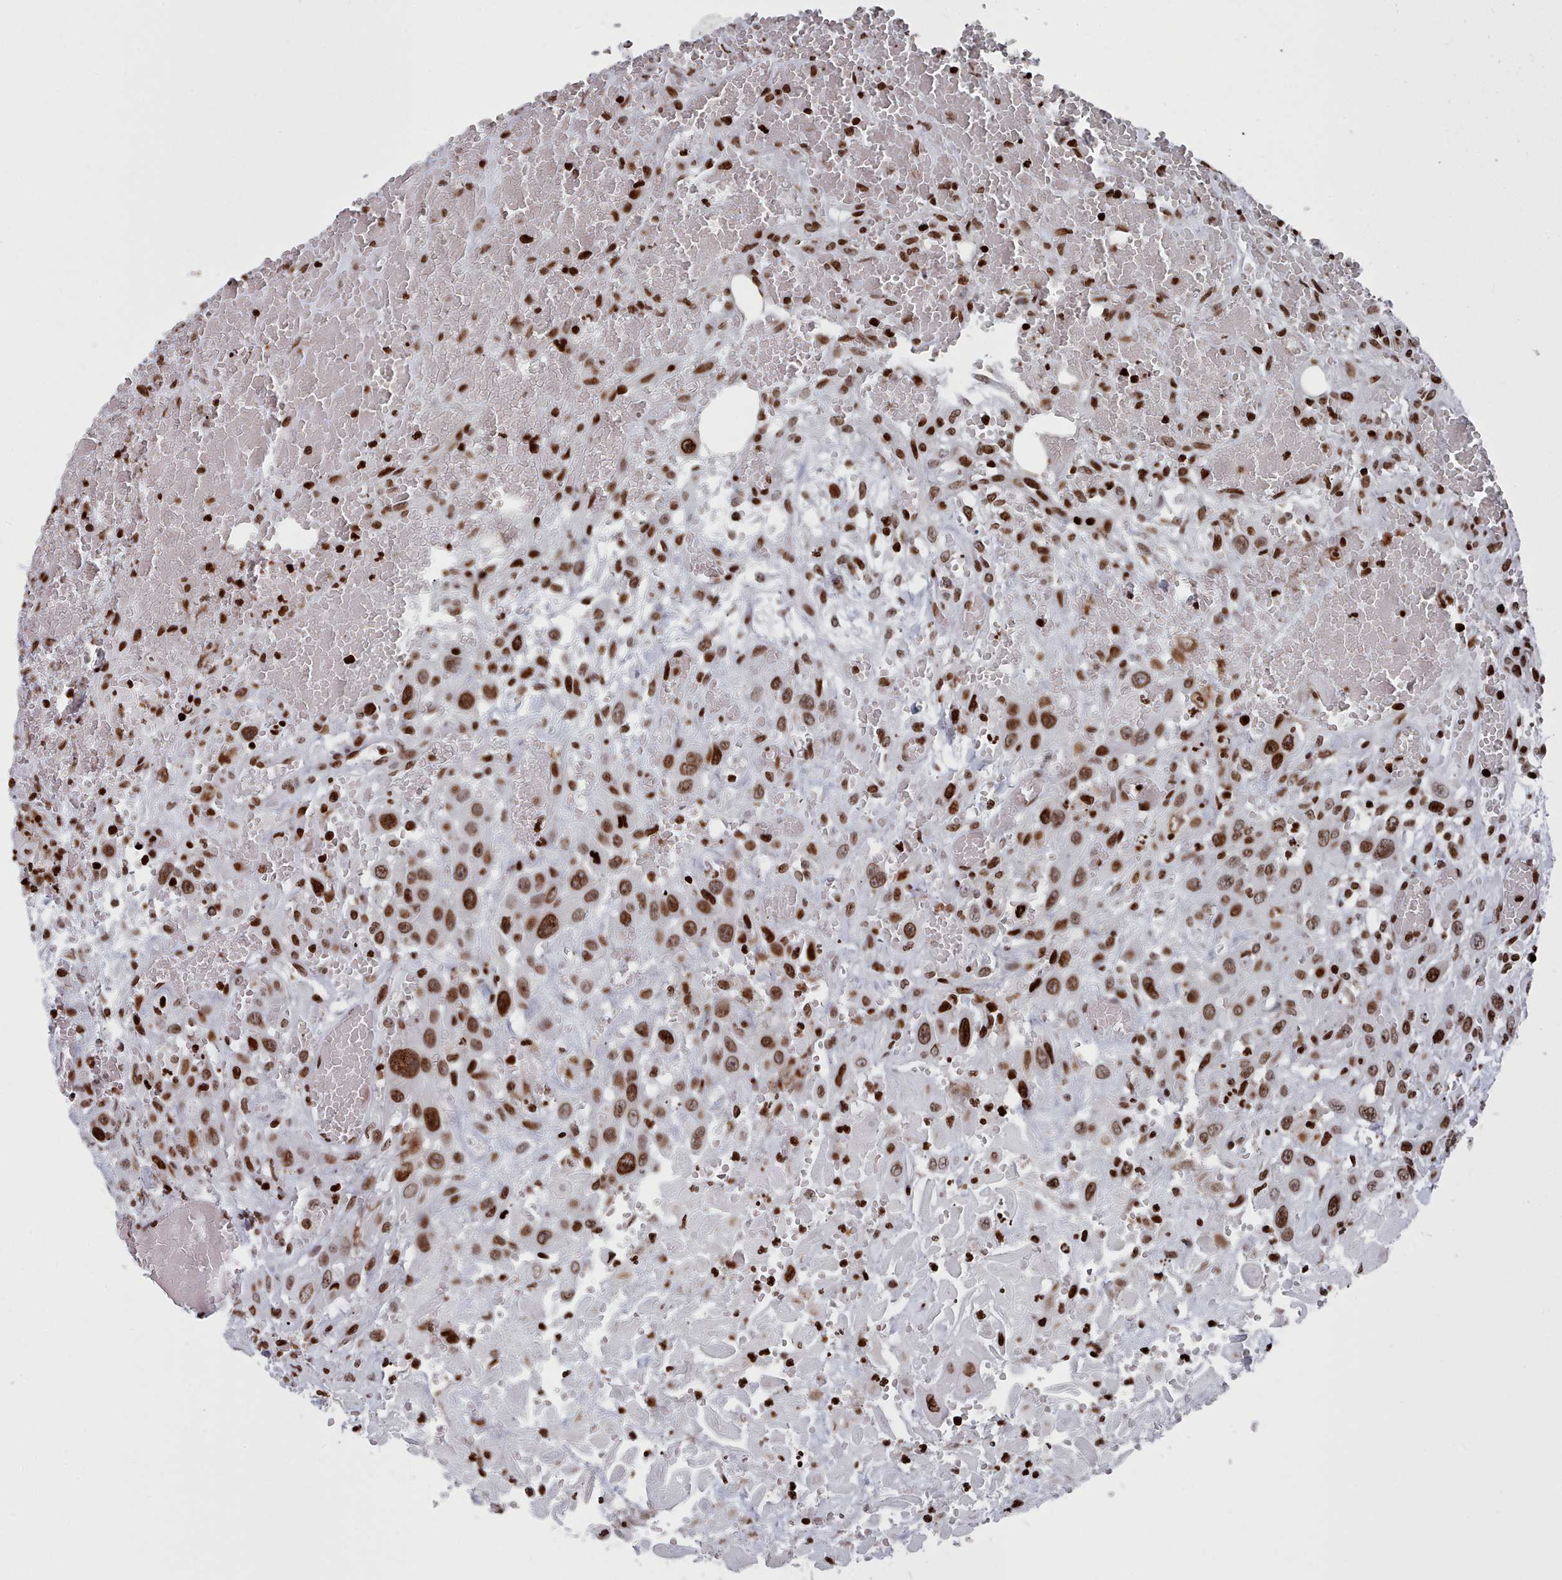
{"staining": {"intensity": "strong", "quantity": ">75%", "location": "nuclear"}, "tissue": "head and neck cancer", "cell_type": "Tumor cells", "image_type": "cancer", "snomed": [{"axis": "morphology", "description": "Squamous cell carcinoma, NOS"}, {"axis": "topography", "description": "Head-Neck"}], "caption": "Immunohistochemistry (IHC) photomicrograph of human head and neck squamous cell carcinoma stained for a protein (brown), which shows high levels of strong nuclear positivity in about >75% of tumor cells.", "gene": "PCDHB12", "patient": {"sex": "male", "age": 81}}